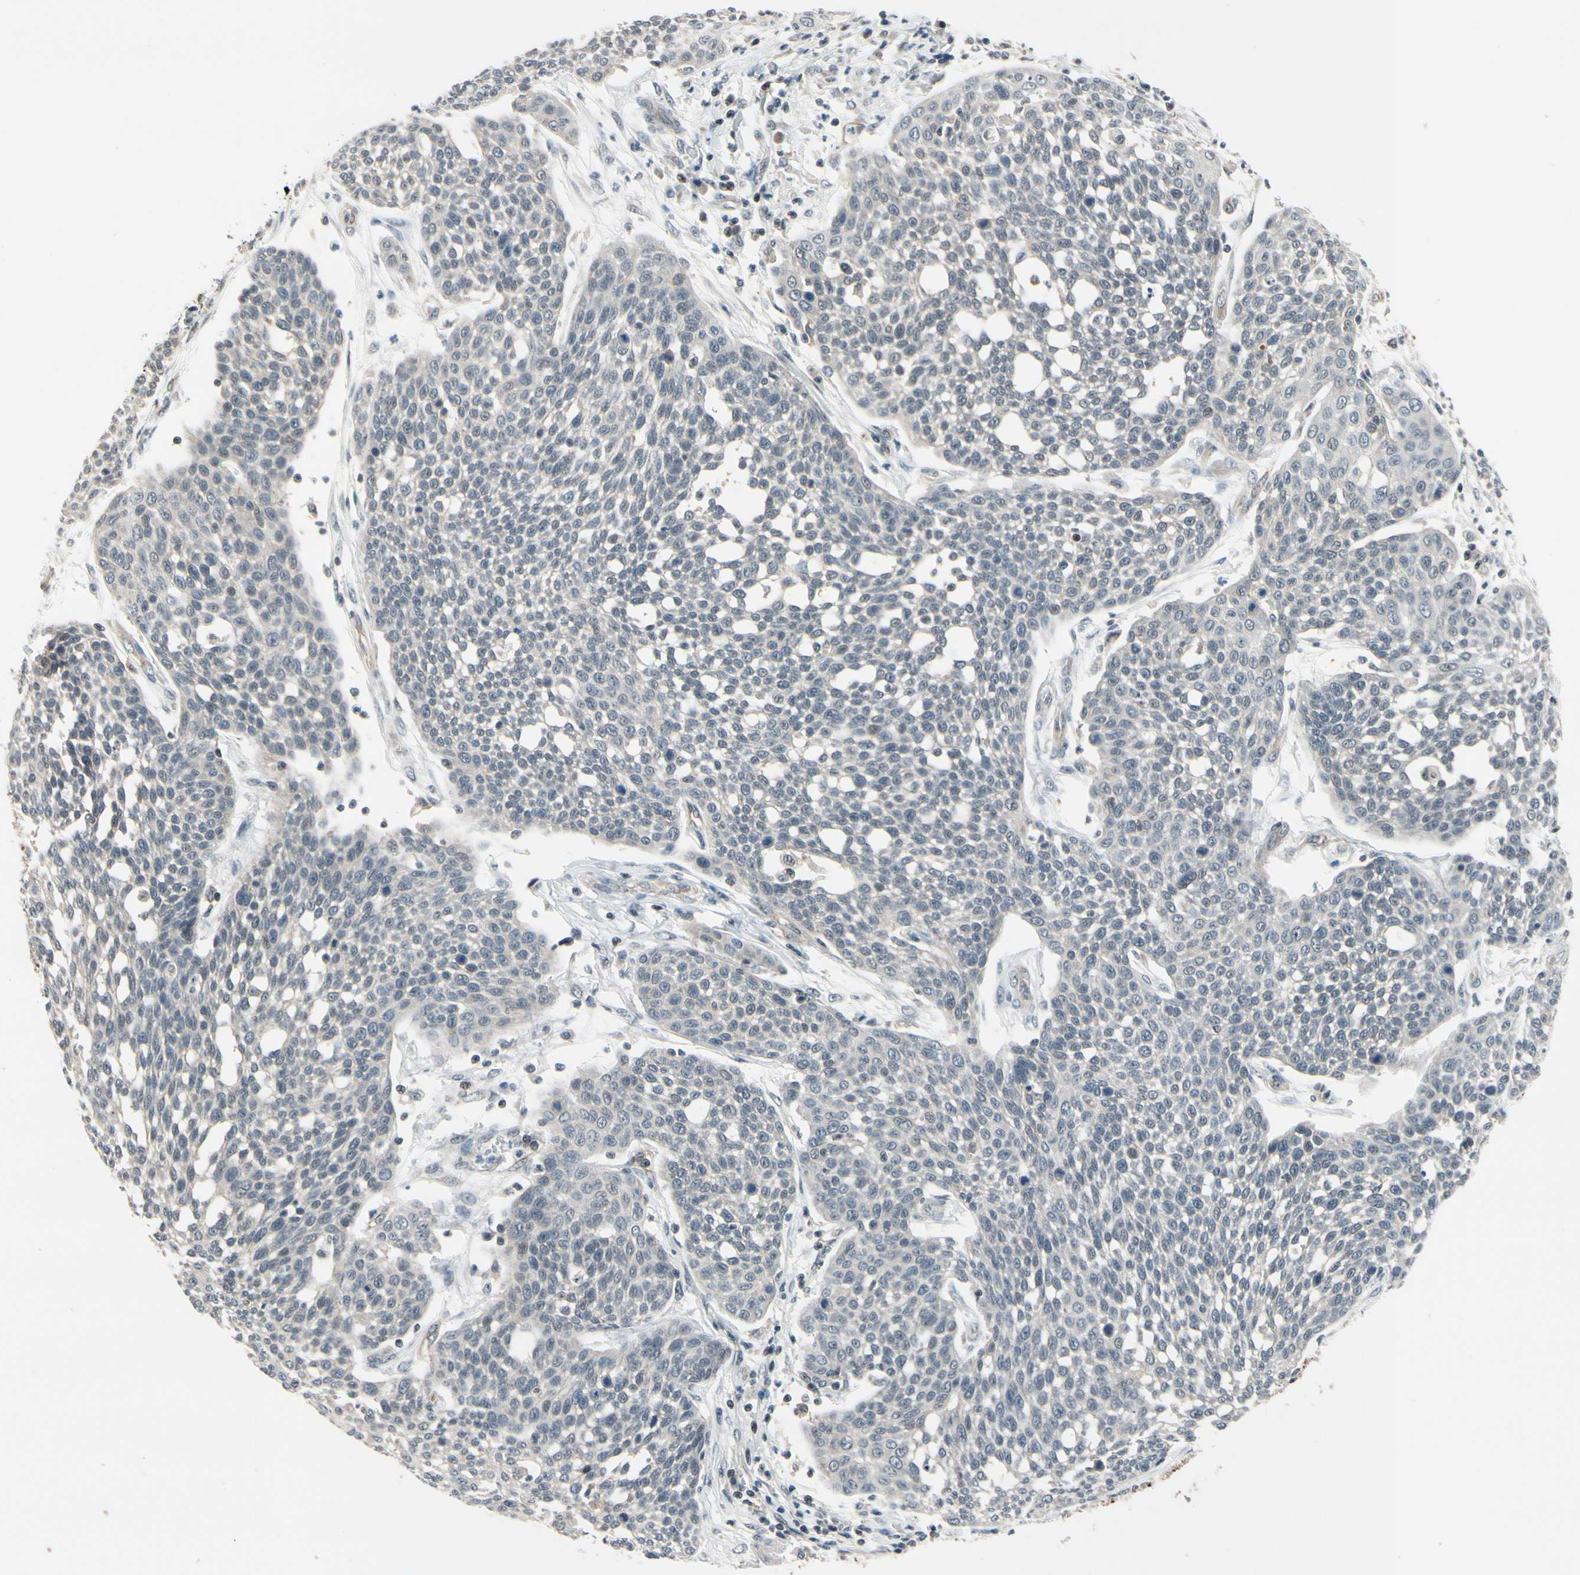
{"staining": {"intensity": "negative", "quantity": "none", "location": "none"}, "tissue": "cervical cancer", "cell_type": "Tumor cells", "image_type": "cancer", "snomed": [{"axis": "morphology", "description": "Squamous cell carcinoma, NOS"}, {"axis": "topography", "description": "Cervix"}], "caption": "Tumor cells show no significant staining in cervical cancer (squamous cell carcinoma).", "gene": "TAF12", "patient": {"sex": "female", "age": 34}}